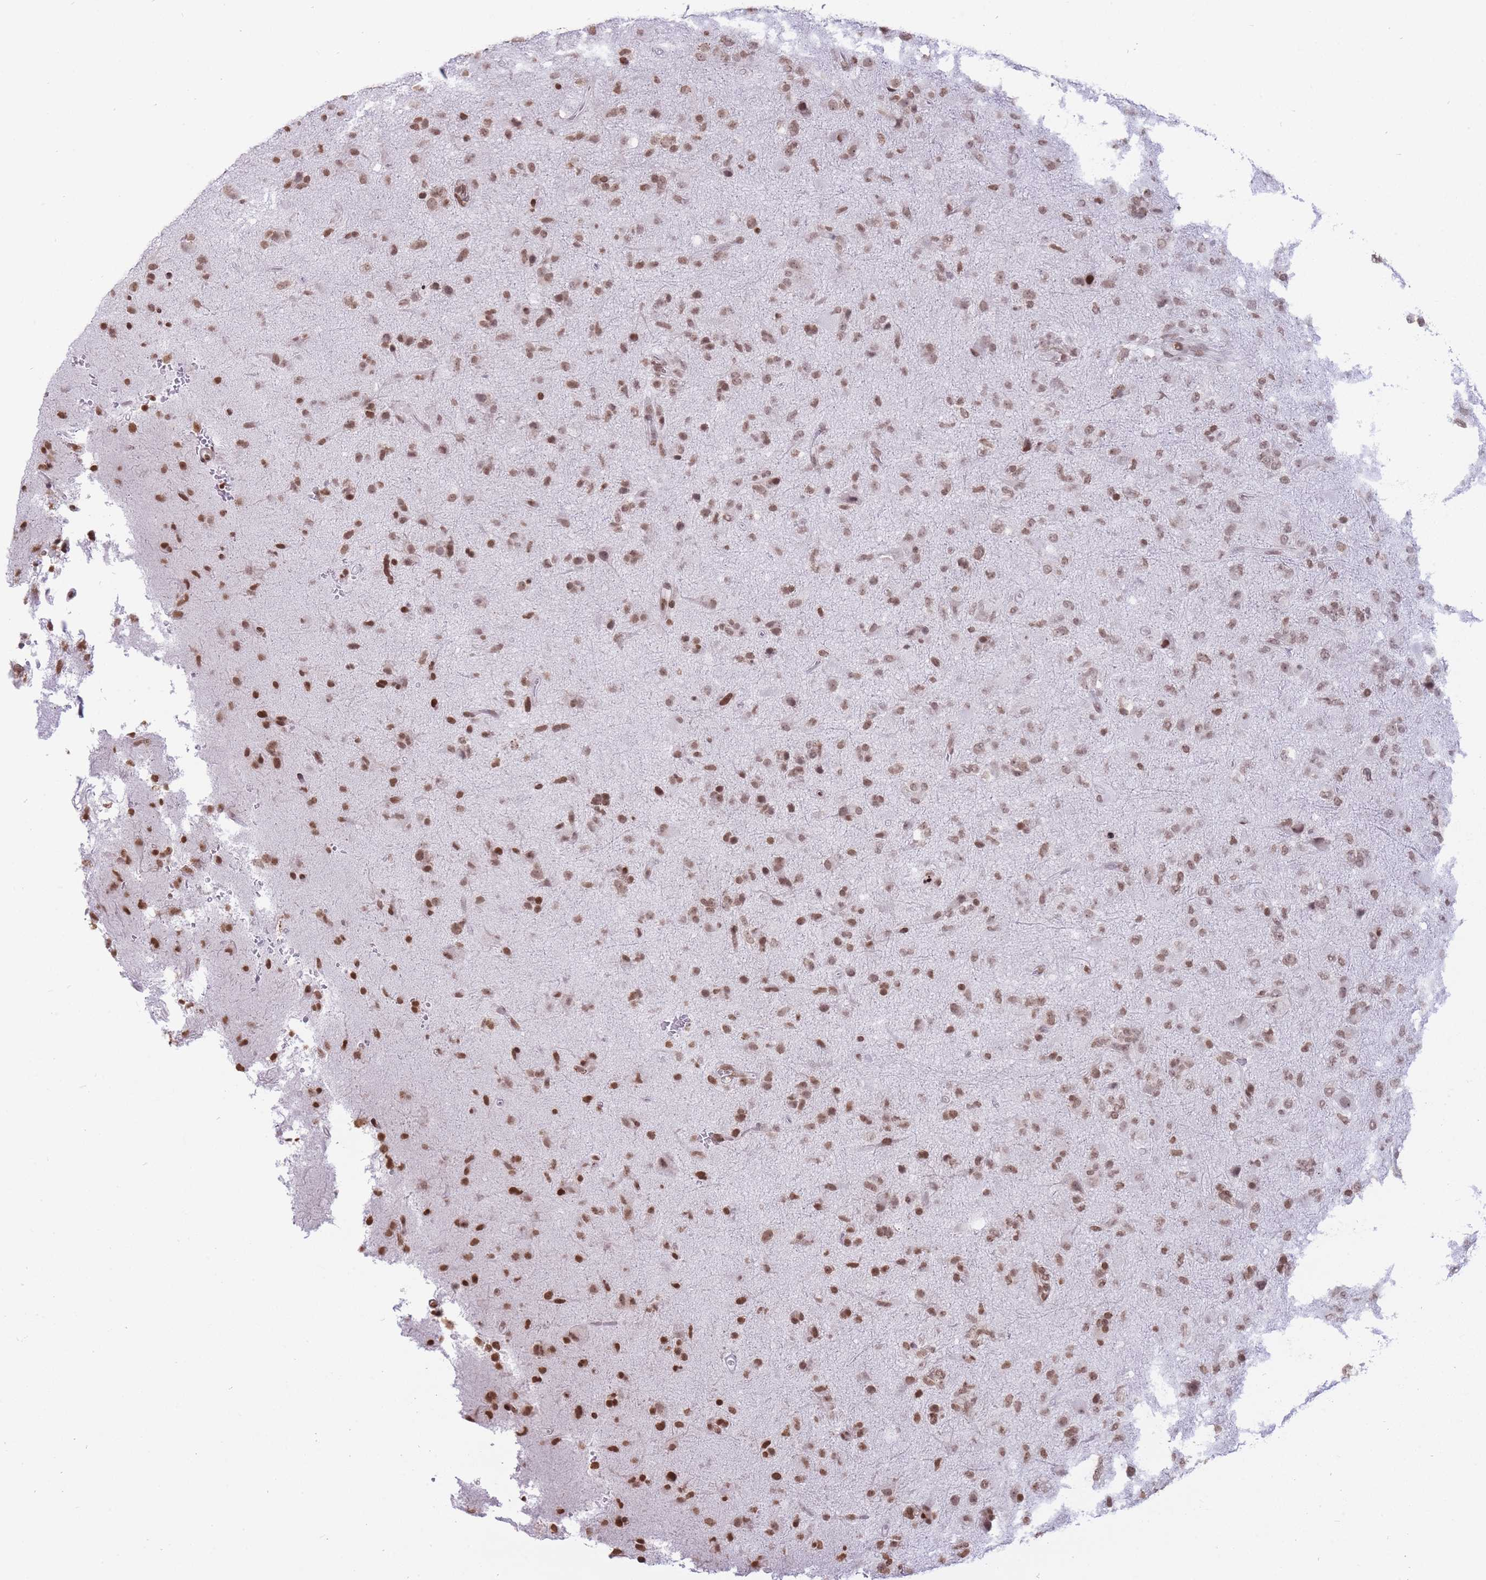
{"staining": {"intensity": "moderate", "quantity": ">75%", "location": "nuclear"}, "tissue": "glioma", "cell_type": "Tumor cells", "image_type": "cancer", "snomed": [{"axis": "morphology", "description": "Glioma, malignant, Low grade"}, {"axis": "topography", "description": "Brain"}], "caption": "Malignant glioma (low-grade) stained for a protein (brown) demonstrates moderate nuclear positive expression in approximately >75% of tumor cells.", "gene": "SHISAL1", "patient": {"sex": "male", "age": 65}}